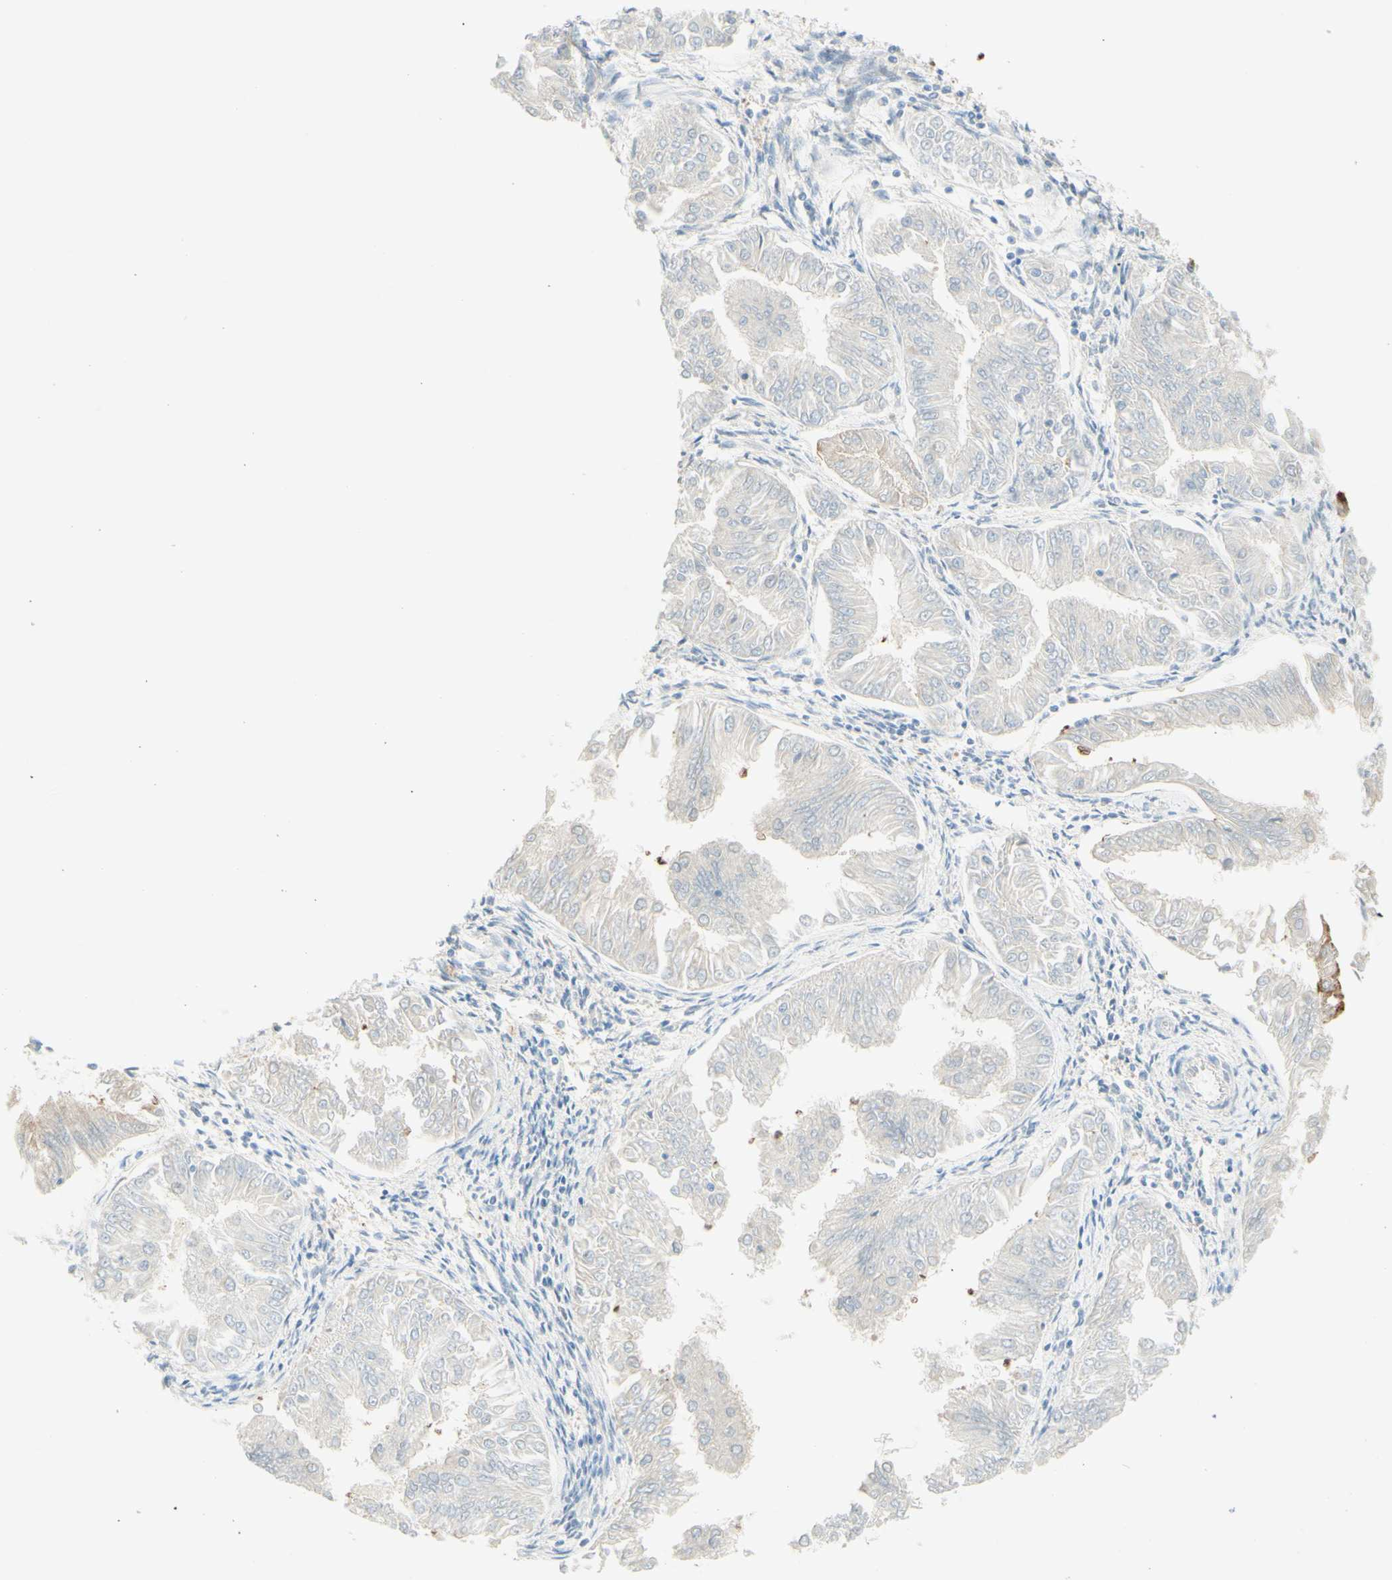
{"staining": {"intensity": "negative", "quantity": "none", "location": "none"}, "tissue": "endometrial cancer", "cell_type": "Tumor cells", "image_type": "cancer", "snomed": [{"axis": "morphology", "description": "Adenocarcinoma, NOS"}, {"axis": "topography", "description": "Endometrium"}], "caption": "DAB immunohistochemical staining of endometrial cancer (adenocarcinoma) displays no significant staining in tumor cells.", "gene": "MTM1", "patient": {"sex": "female", "age": 53}}